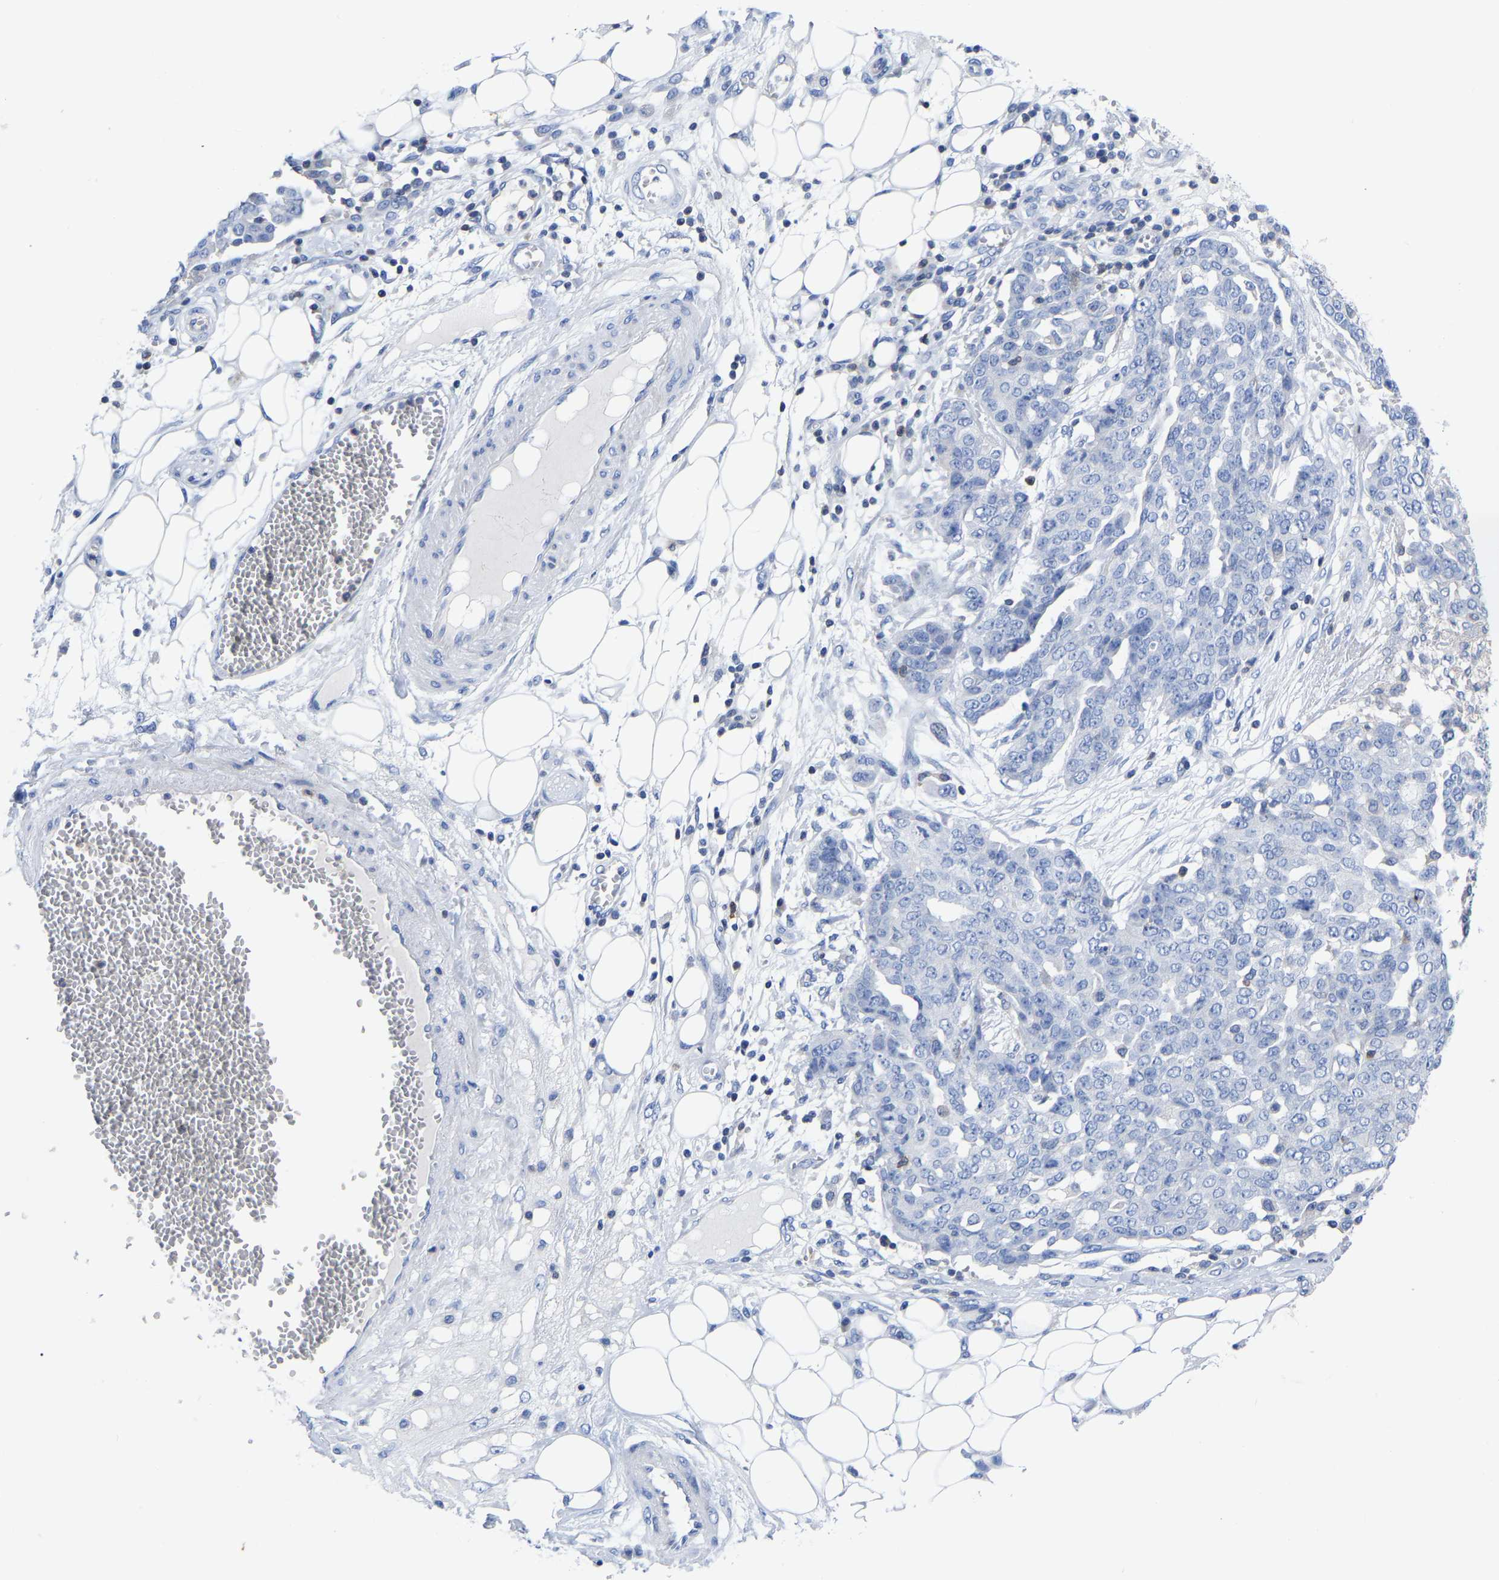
{"staining": {"intensity": "negative", "quantity": "none", "location": "none"}, "tissue": "ovarian cancer", "cell_type": "Tumor cells", "image_type": "cancer", "snomed": [{"axis": "morphology", "description": "Cystadenocarcinoma, serous, NOS"}, {"axis": "topography", "description": "Soft tissue"}, {"axis": "topography", "description": "Ovary"}], "caption": "Tumor cells show no significant protein staining in serous cystadenocarcinoma (ovarian). The staining was performed using DAB (3,3'-diaminobenzidine) to visualize the protein expression in brown, while the nuclei were stained in blue with hematoxylin (Magnification: 20x).", "gene": "PTPN7", "patient": {"sex": "female", "age": 57}}